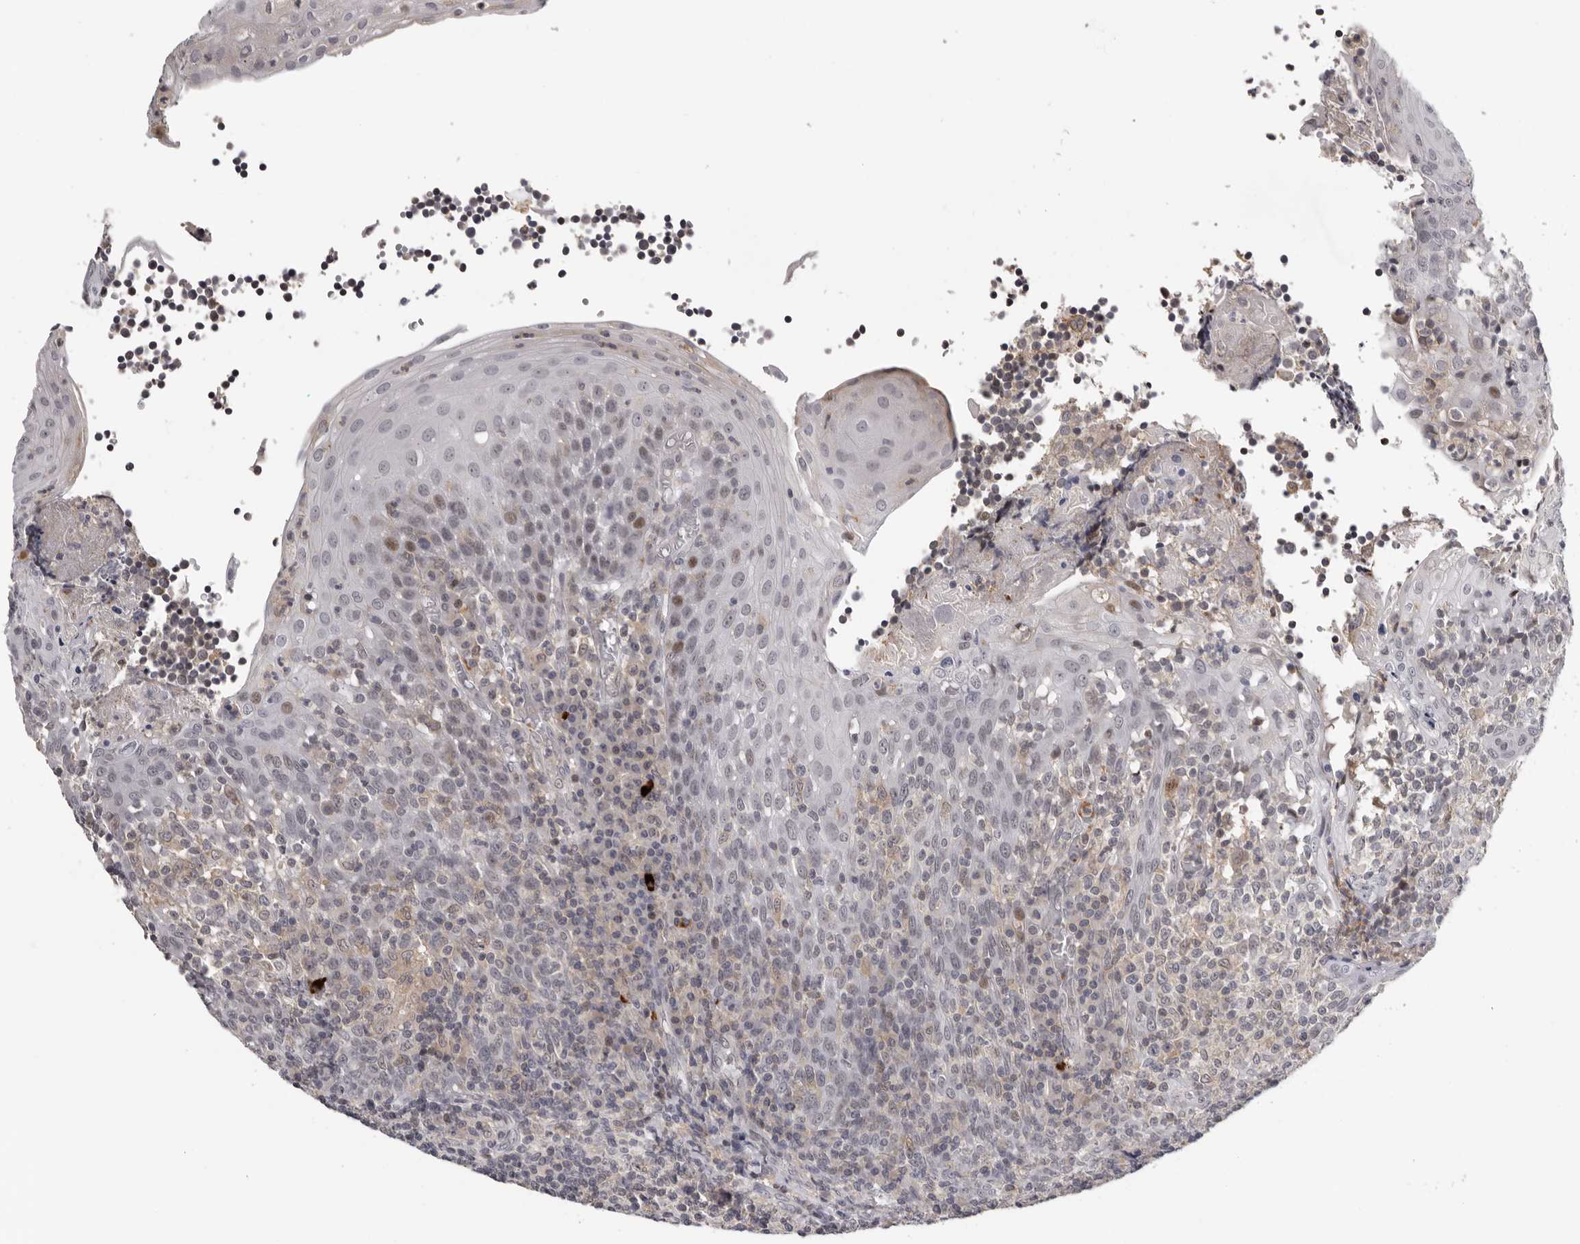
{"staining": {"intensity": "weak", "quantity": "<25%", "location": "cytoplasmic/membranous"}, "tissue": "tonsil", "cell_type": "Non-germinal center cells", "image_type": "normal", "snomed": [{"axis": "morphology", "description": "Normal tissue, NOS"}, {"axis": "topography", "description": "Tonsil"}], "caption": "Immunohistochemistry (IHC) histopathology image of benign tonsil stained for a protein (brown), which displays no expression in non-germinal center cells.", "gene": "KIF2B", "patient": {"sex": "female", "age": 19}}